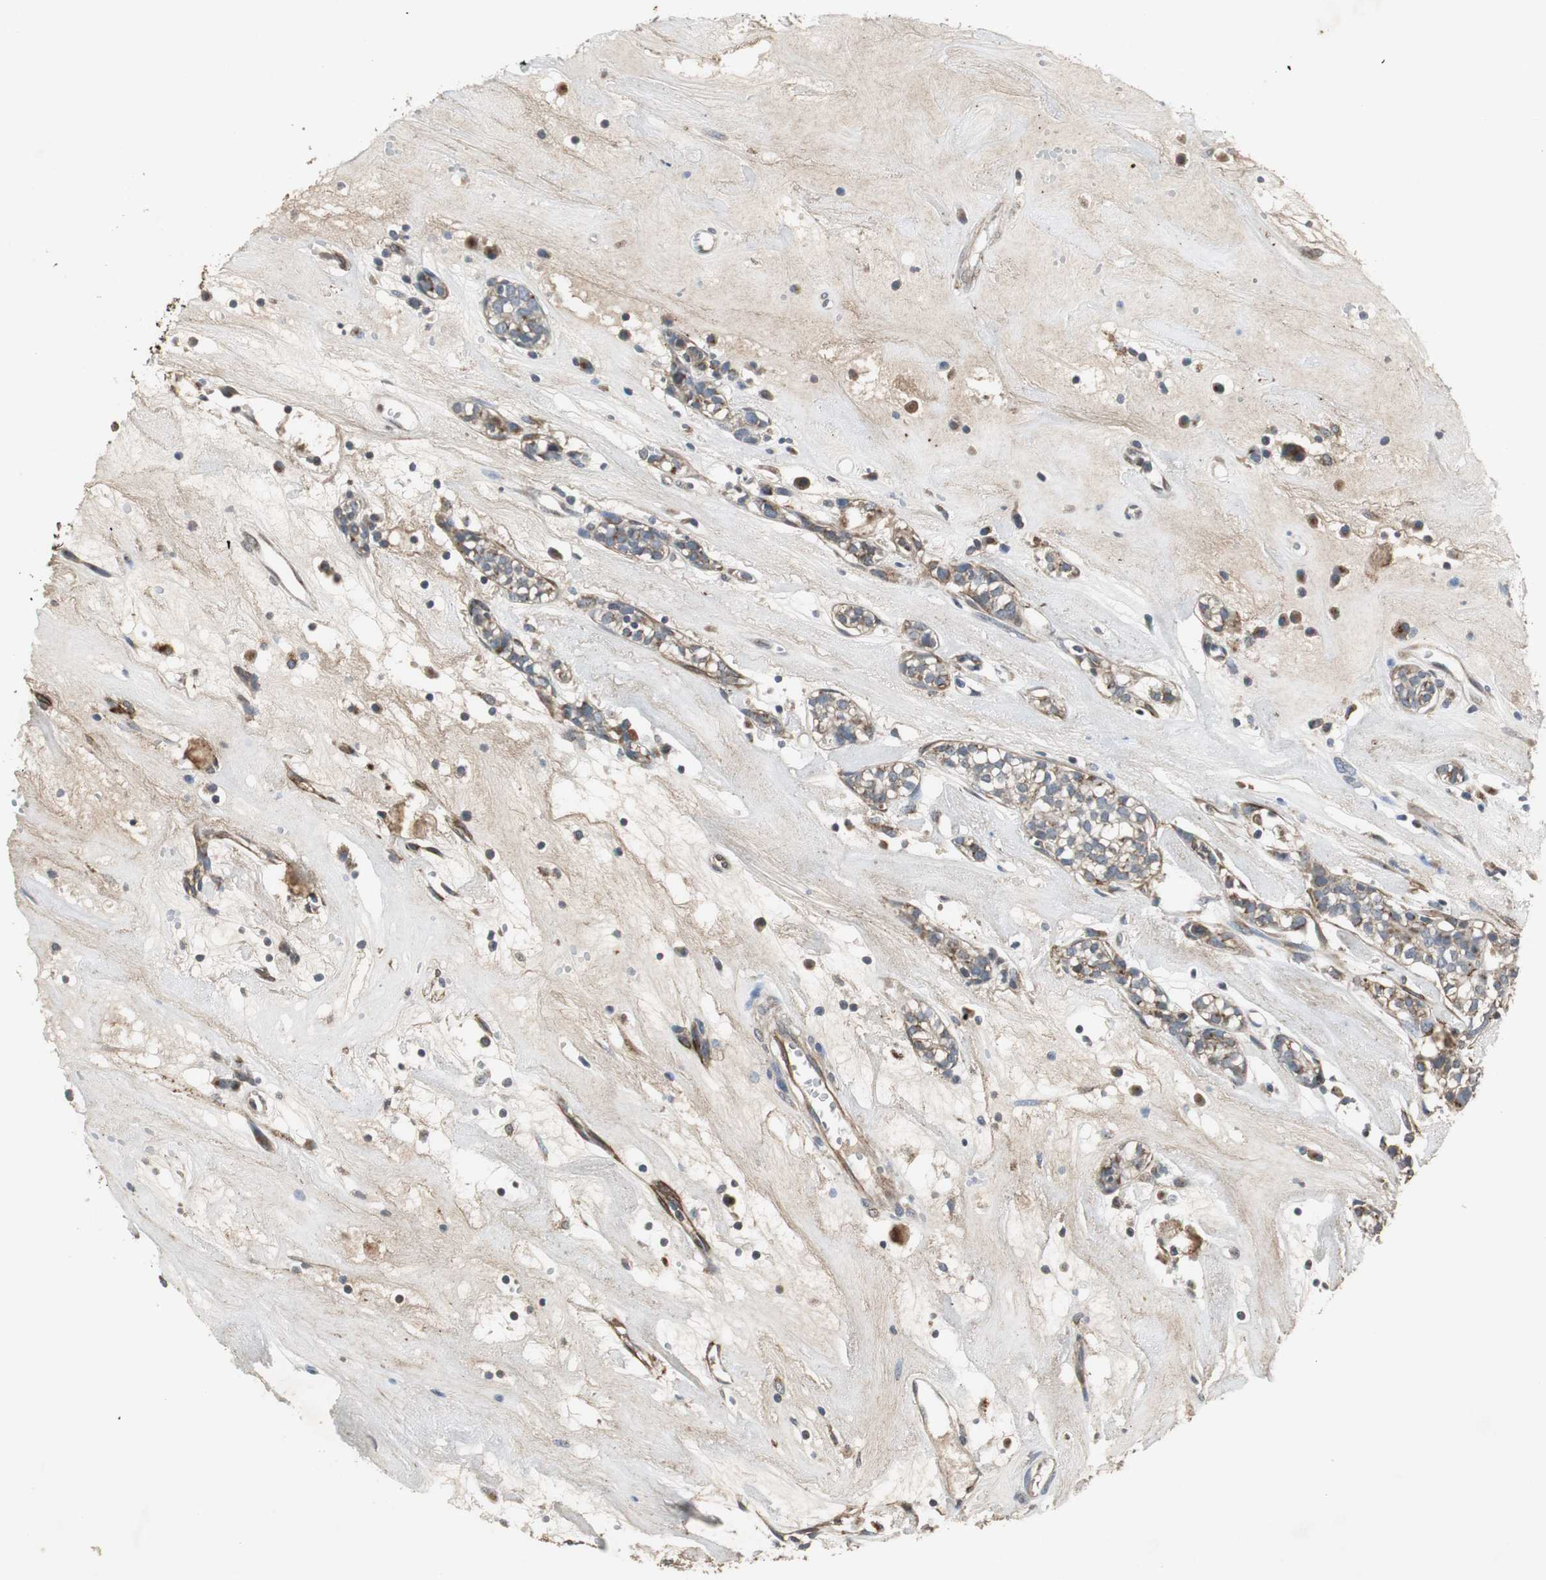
{"staining": {"intensity": "moderate", "quantity": ">75%", "location": "cytoplasmic/membranous"}, "tissue": "head and neck cancer", "cell_type": "Tumor cells", "image_type": "cancer", "snomed": [{"axis": "morphology", "description": "Adenocarcinoma, NOS"}, {"axis": "topography", "description": "Salivary gland"}, {"axis": "topography", "description": "Head-Neck"}], "caption": "Approximately >75% of tumor cells in human head and neck adenocarcinoma reveal moderate cytoplasmic/membranous protein staining as visualized by brown immunohistochemical staining.", "gene": "JTB", "patient": {"sex": "female", "age": 65}}